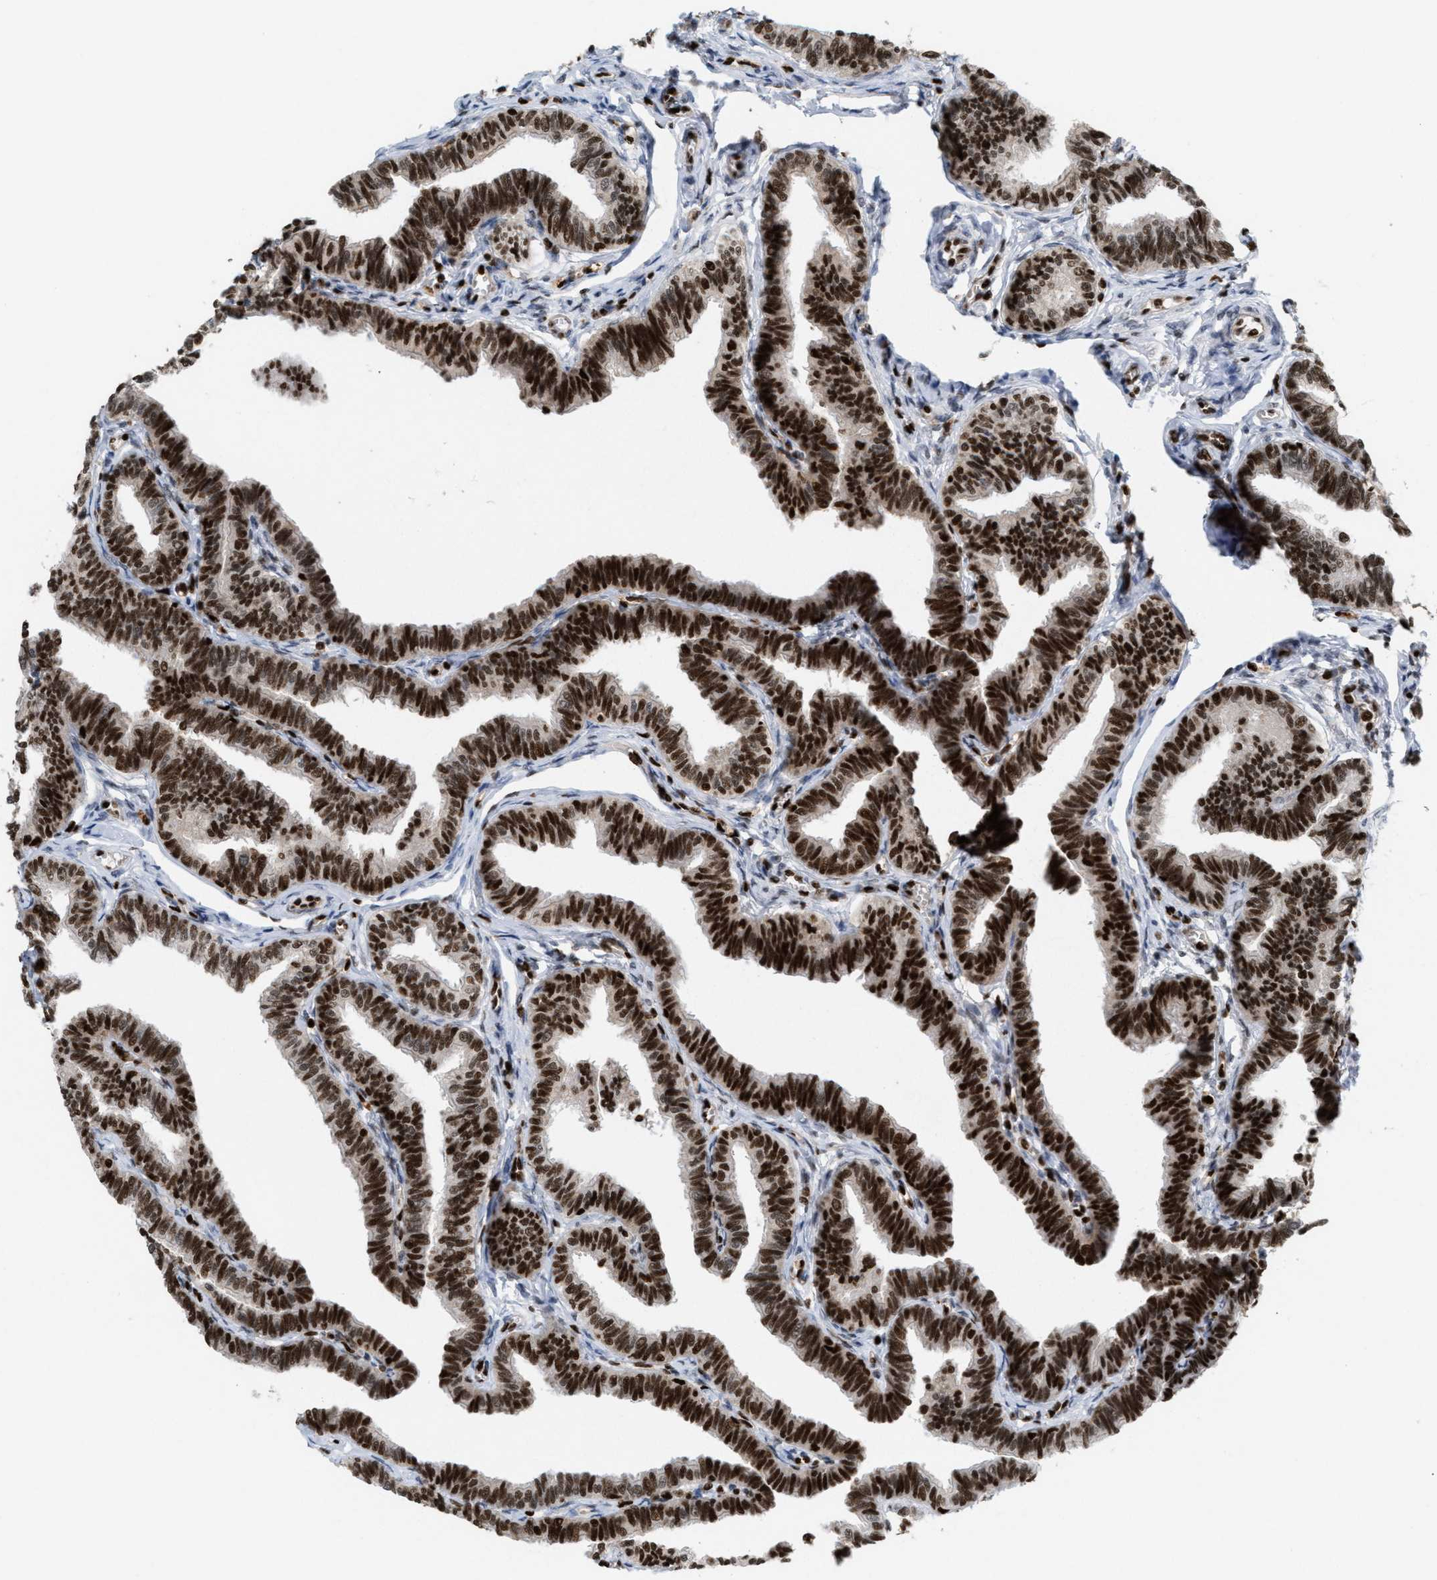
{"staining": {"intensity": "strong", "quantity": ">75%", "location": "nuclear"}, "tissue": "fallopian tube", "cell_type": "Glandular cells", "image_type": "normal", "snomed": [{"axis": "morphology", "description": "Normal tissue, NOS"}, {"axis": "topography", "description": "Fallopian tube"}, {"axis": "topography", "description": "Ovary"}], "caption": "A high-resolution histopathology image shows IHC staining of normal fallopian tube, which reveals strong nuclear positivity in about >75% of glandular cells.", "gene": "C17orf49", "patient": {"sex": "female", "age": 23}}